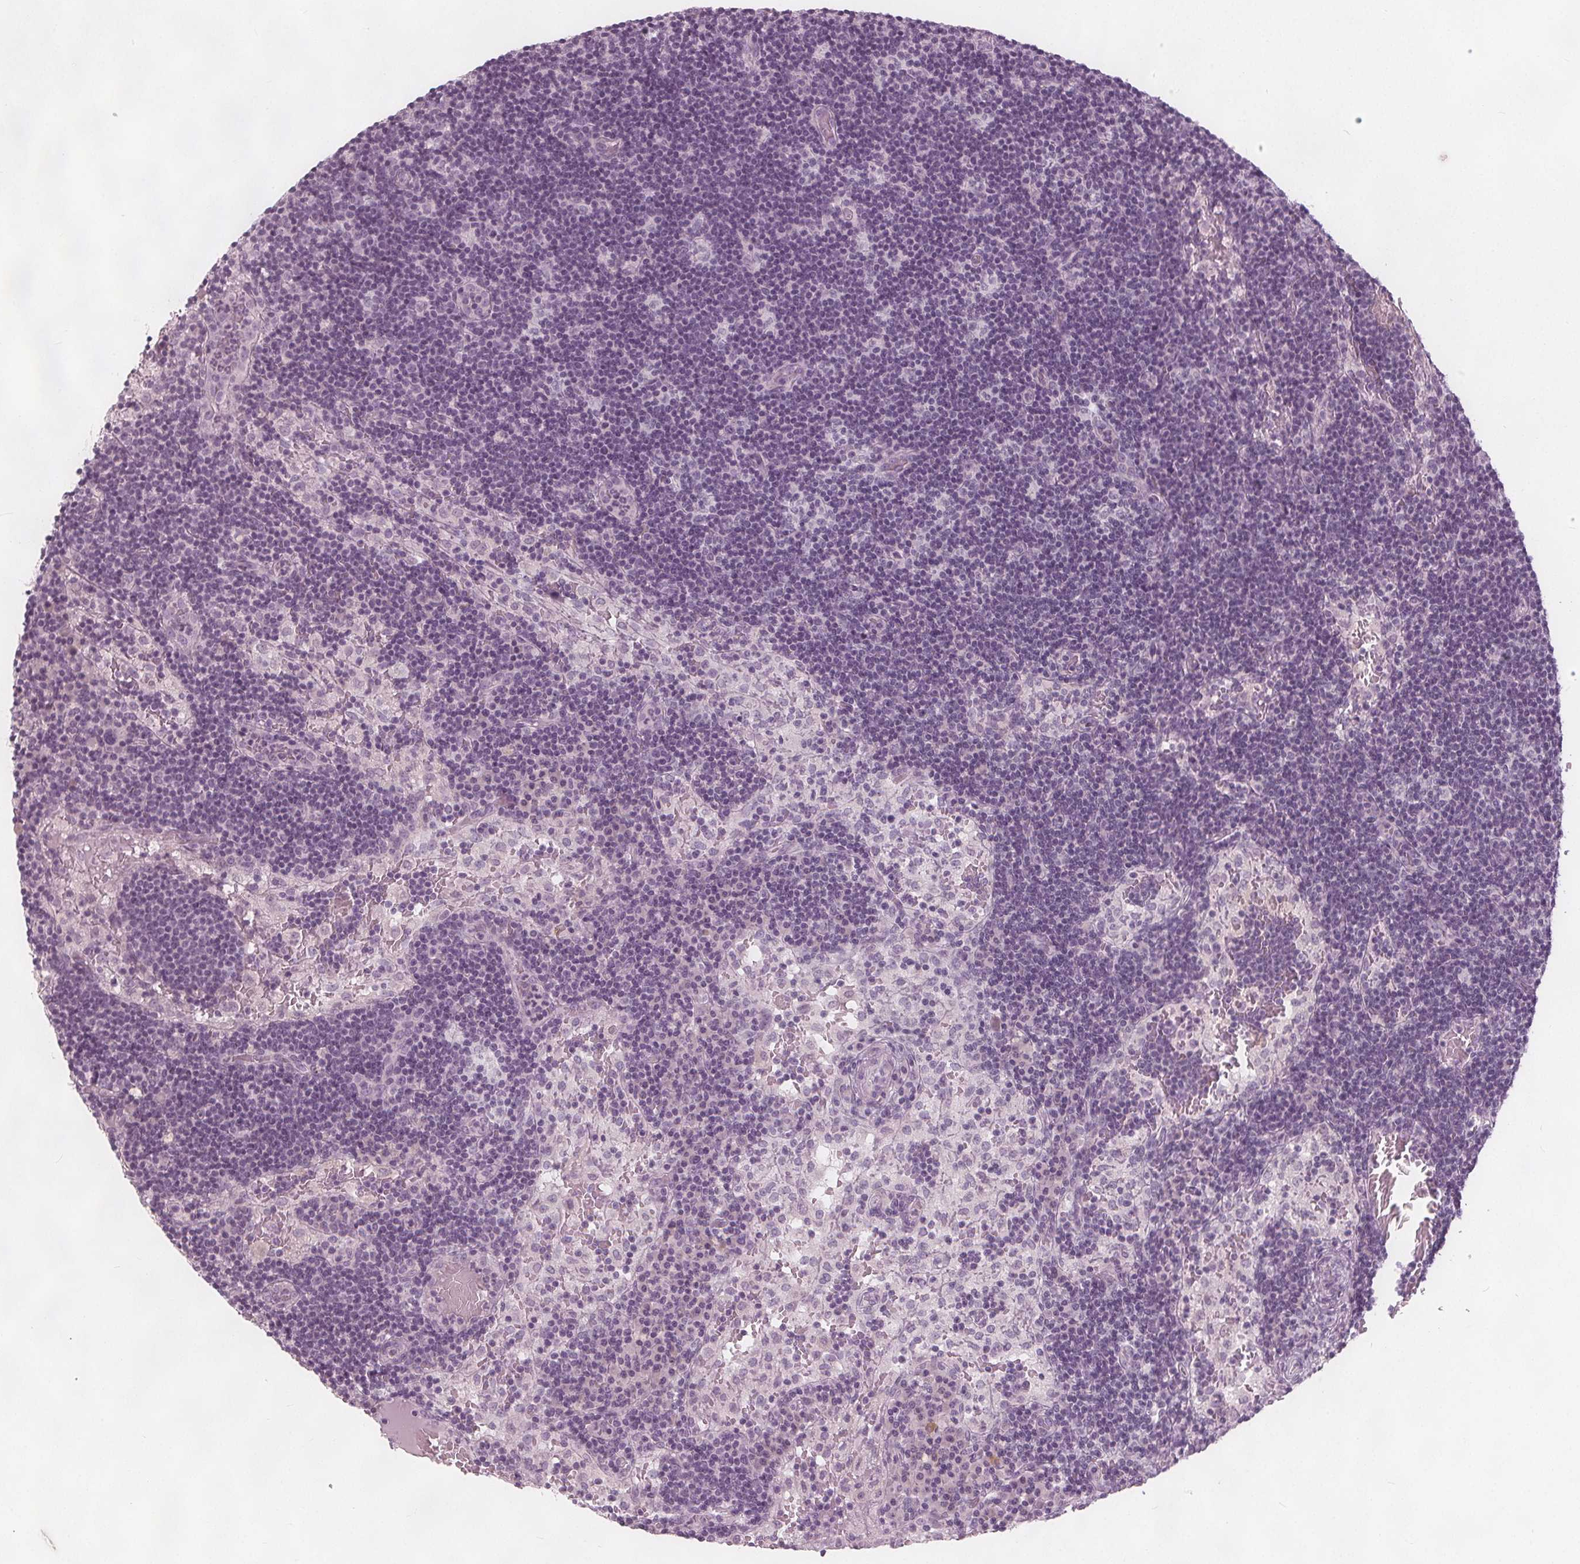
{"staining": {"intensity": "negative", "quantity": "none", "location": "none"}, "tissue": "lymph node", "cell_type": "Germinal center cells", "image_type": "normal", "snomed": [{"axis": "morphology", "description": "Normal tissue, NOS"}, {"axis": "topography", "description": "Lymph node"}], "caption": "Normal lymph node was stained to show a protein in brown. There is no significant positivity in germinal center cells.", "gene": "BRSK1", "patient": {"sex": "male", "age": 62}}